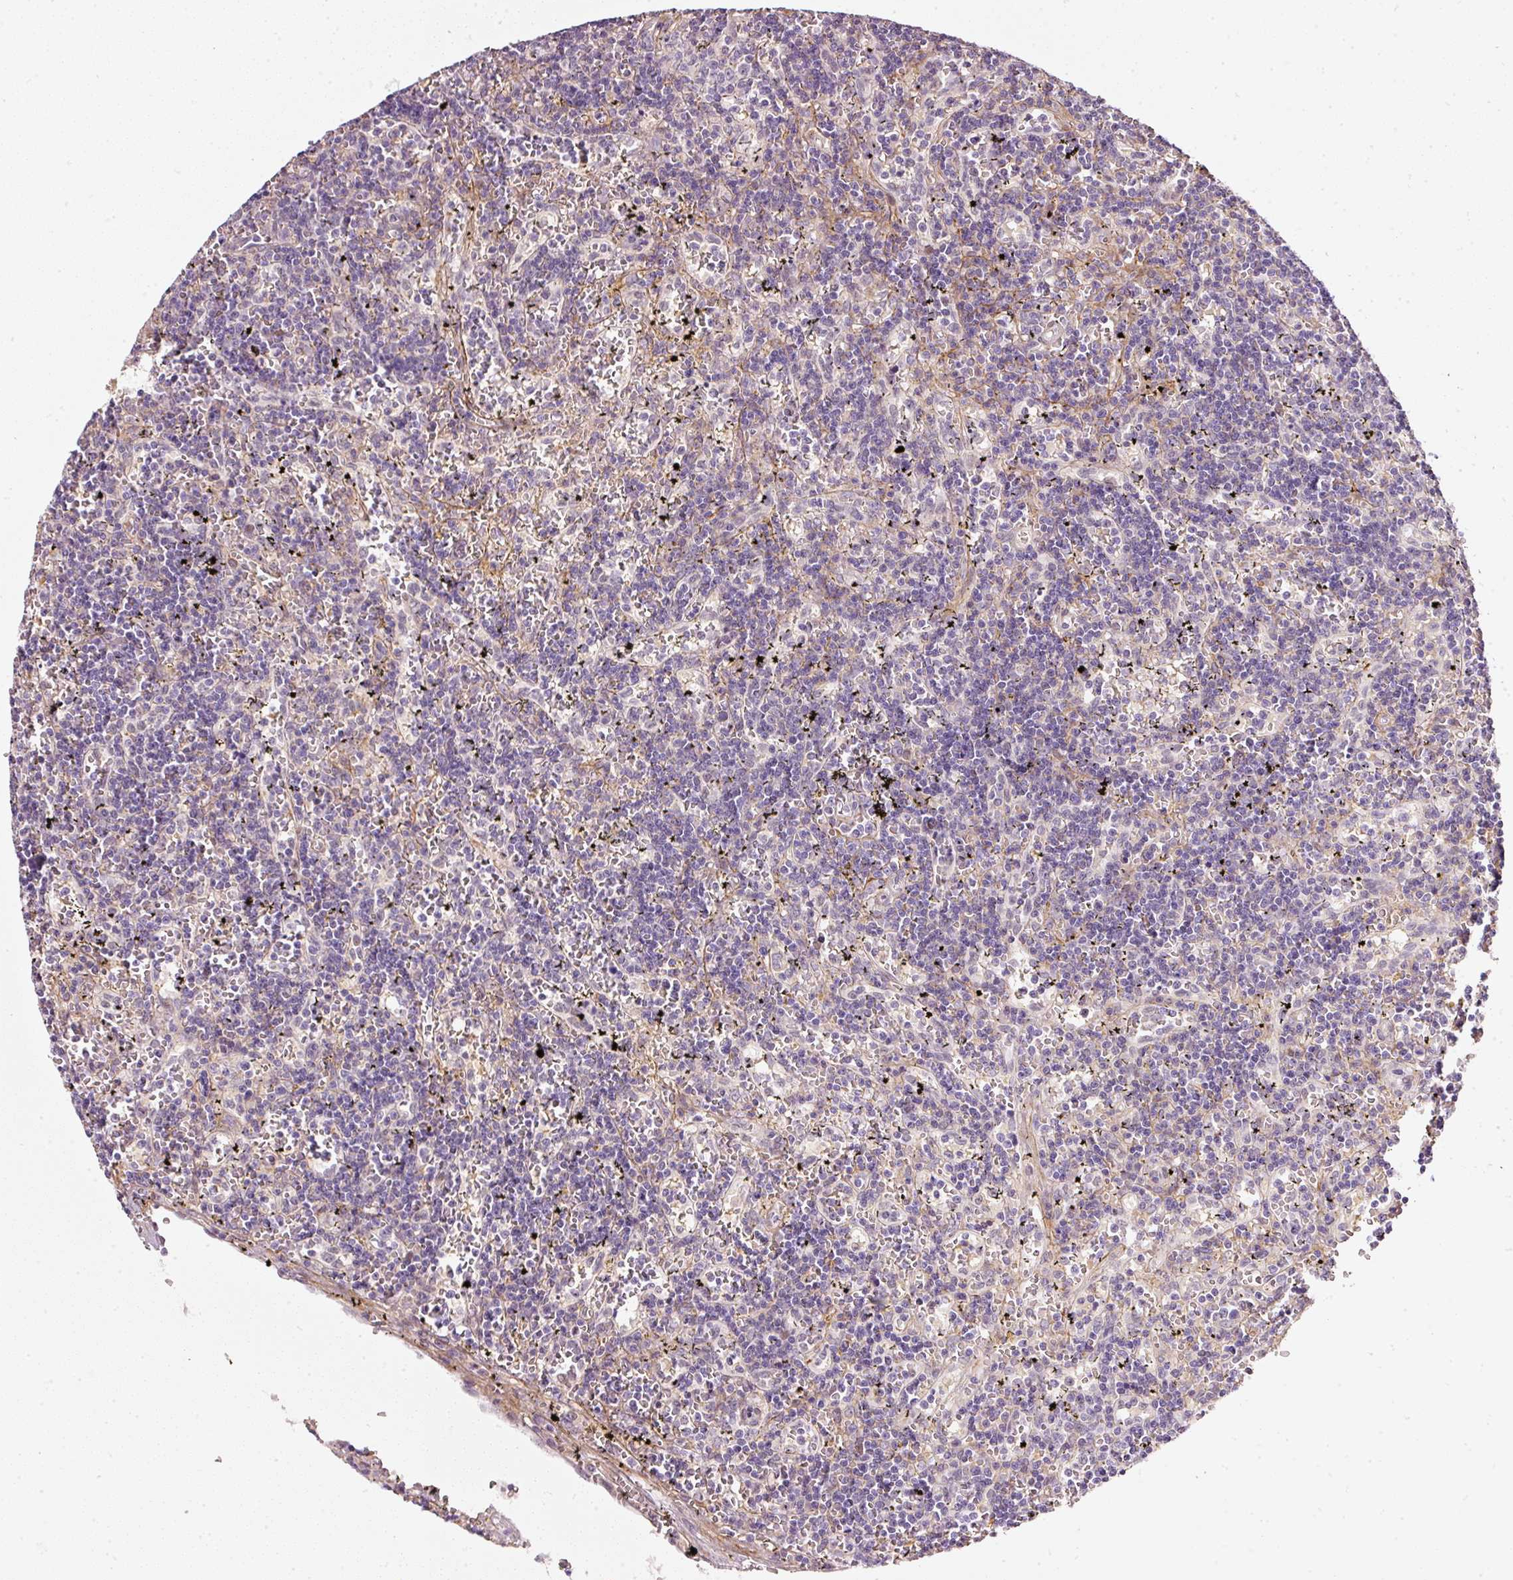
{"staining": {"intensity": "negative", "quantity": "none", "location": "none"}, "tissue": "lymphoma", "cell_type": "Tumor cells", "image_type": "cancer", "snomed": [{"axis": "morphology", "description": "Malignant lymphoma, non-Hodgkin's type, Low grade"}, {"axis": "topography", "description": "Spleen"}], "caption": "There is no significant staining in tumor cells of malignant lymphoma, non-Hodgkin's type (low-grade).", "gene": "TOGARAM1", "patient": {"sex": "male", "age": 60}}